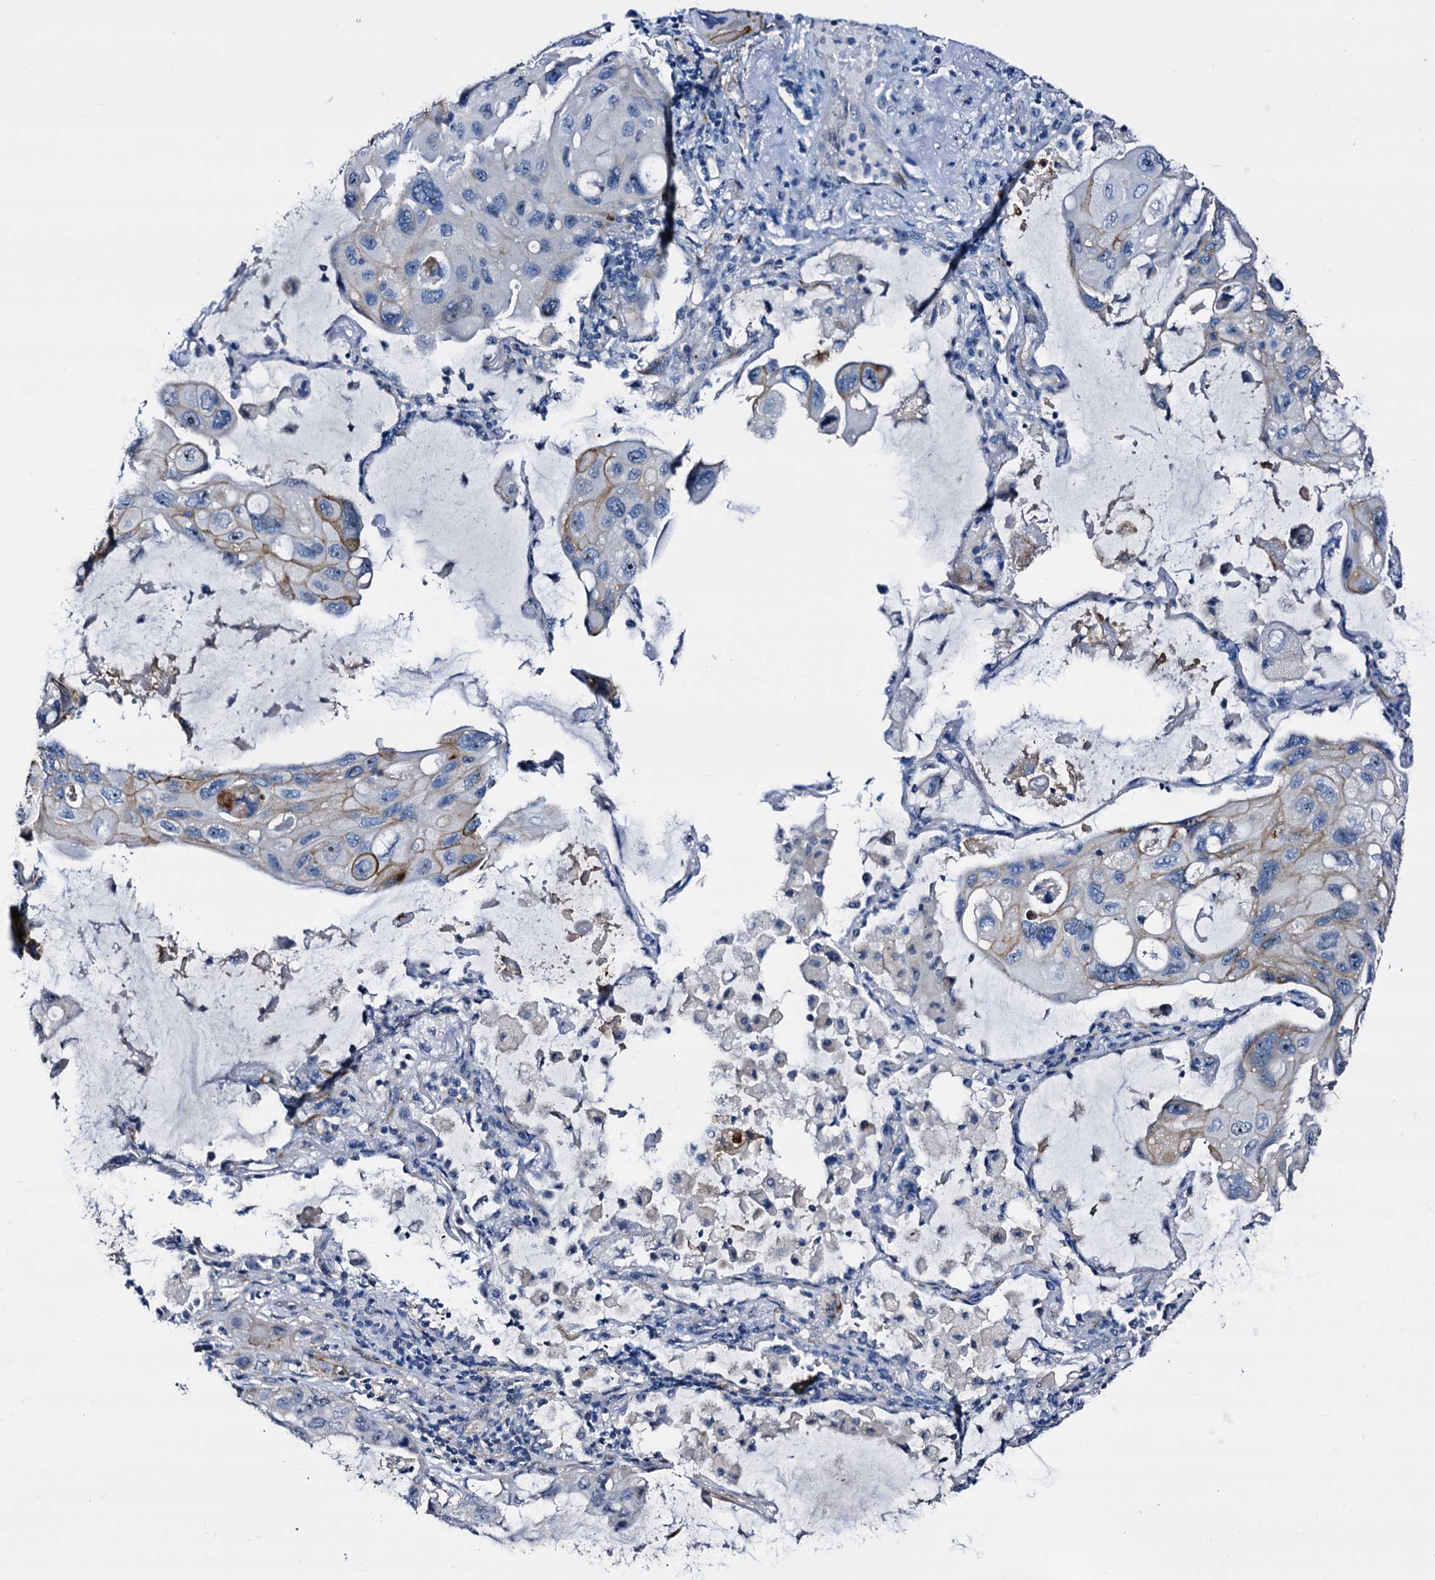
{"staining": {"intensity": "negative", "quantity": "none", "location": "none"}, "tissue": "lung cancer", "cell_type": "Tumor cells", "image_type": "cancer", "snomed": [{"axis": "morphology", "description": "Squamous cell carcinoma, NOS"}, {"axis": "topography", "description": "Lung"}], "caption": "Squamous cell carcinoma (lung) stained for a protein using immunohistochemistry displays no expression tumor cells.", "gene": "EMG1", "patient": {"sex": "female", "age": 73}}